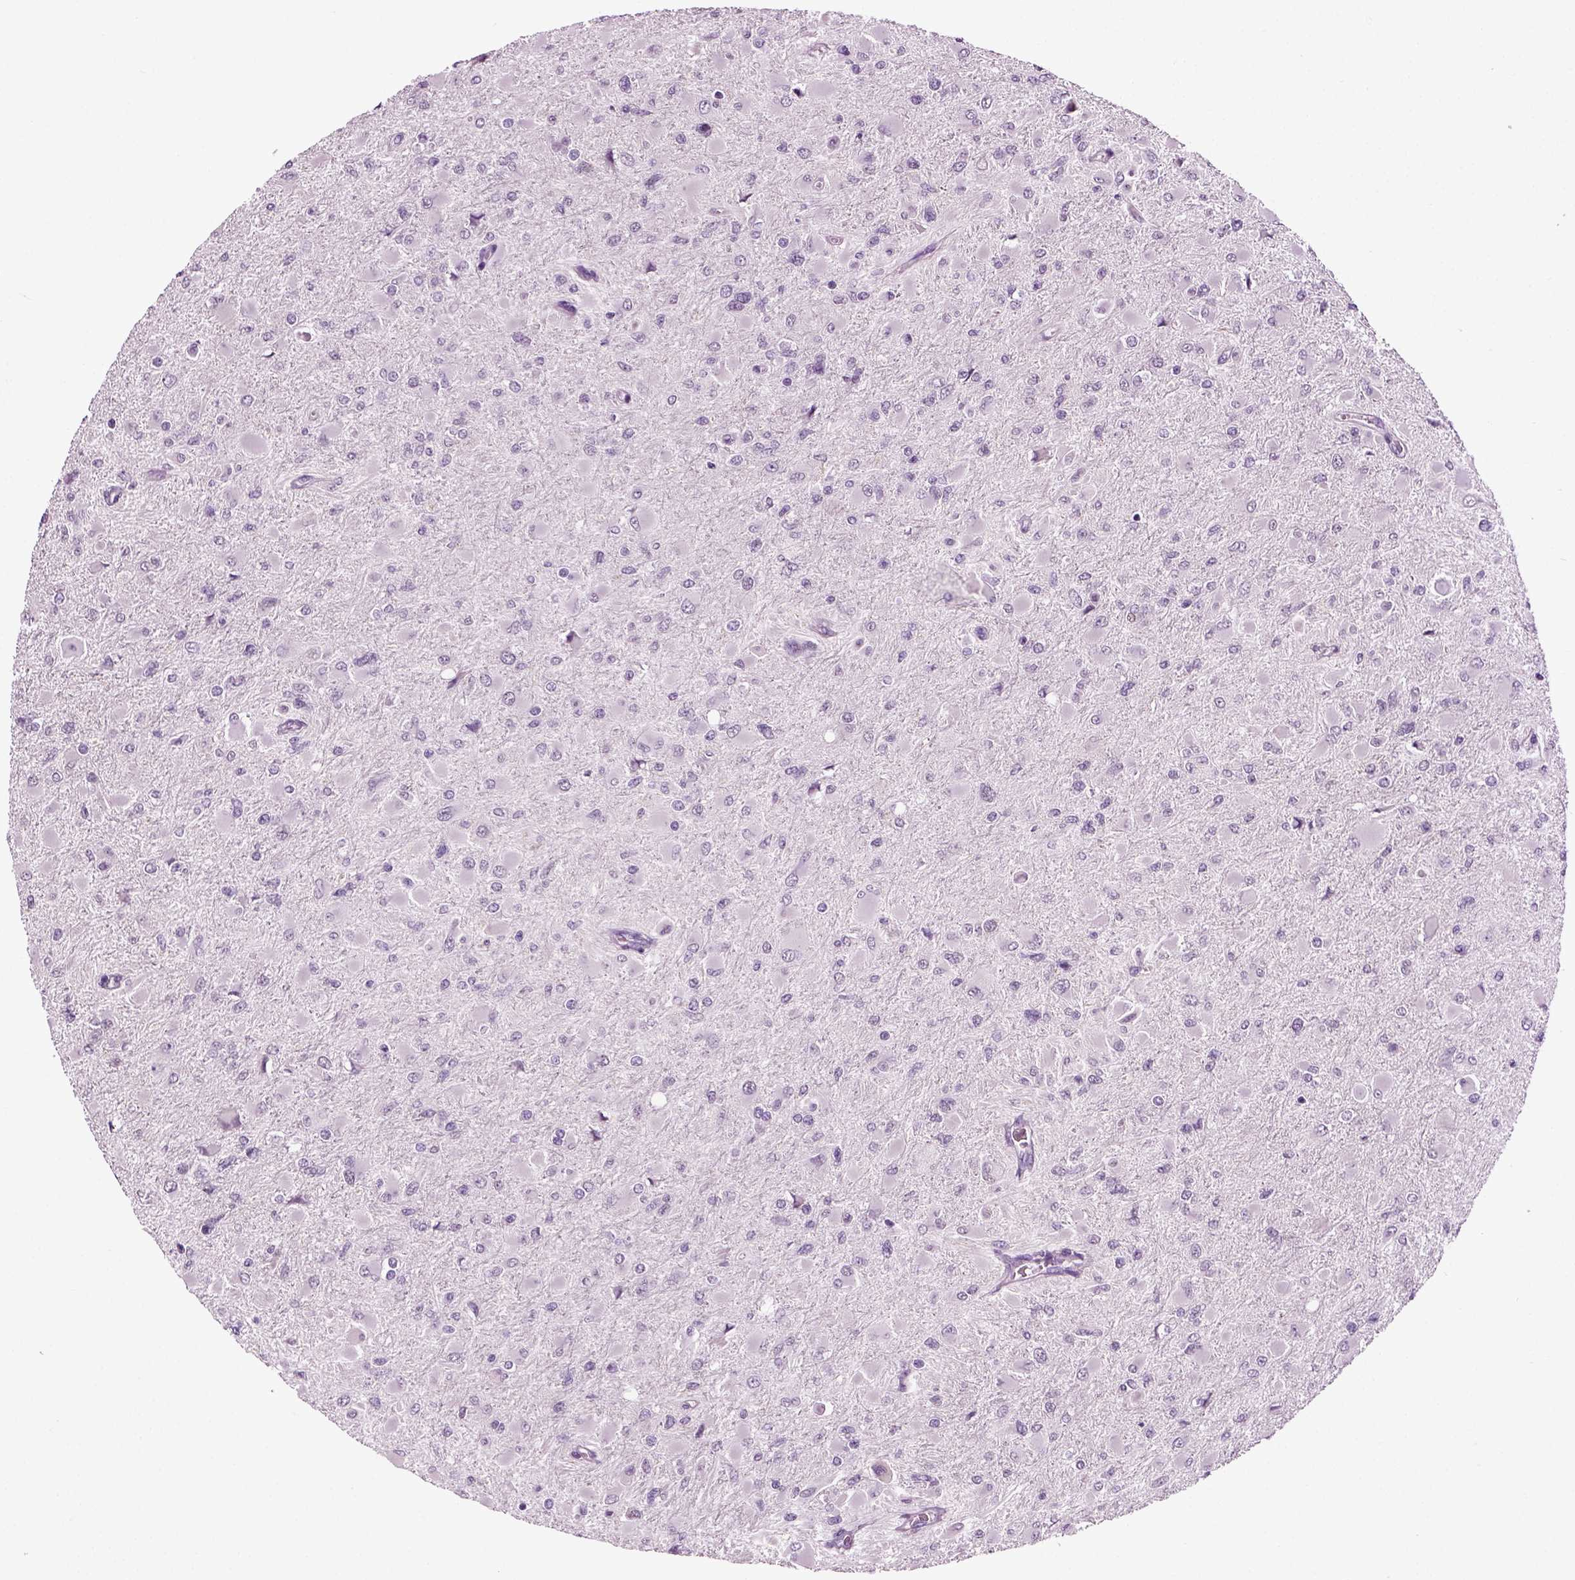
{"staining": {"intensity": "negative", "quantity": "none", "location": "none"}, "tissue": "glioma", "cell_type": "Tumor cells", "image_type": "cancer", "snomed": [{"axis": "morphology", "description": "Glioma, malignant, High grade"}, {"axis": "topography", "description": "Cerebral cortex"}], "caption": "This is an immunohistochemistry (IHC) image of glioma. There is no expression in tumor cells.", "gene": "SPATA17", "patient": {"sex": "female", "age": 36}}